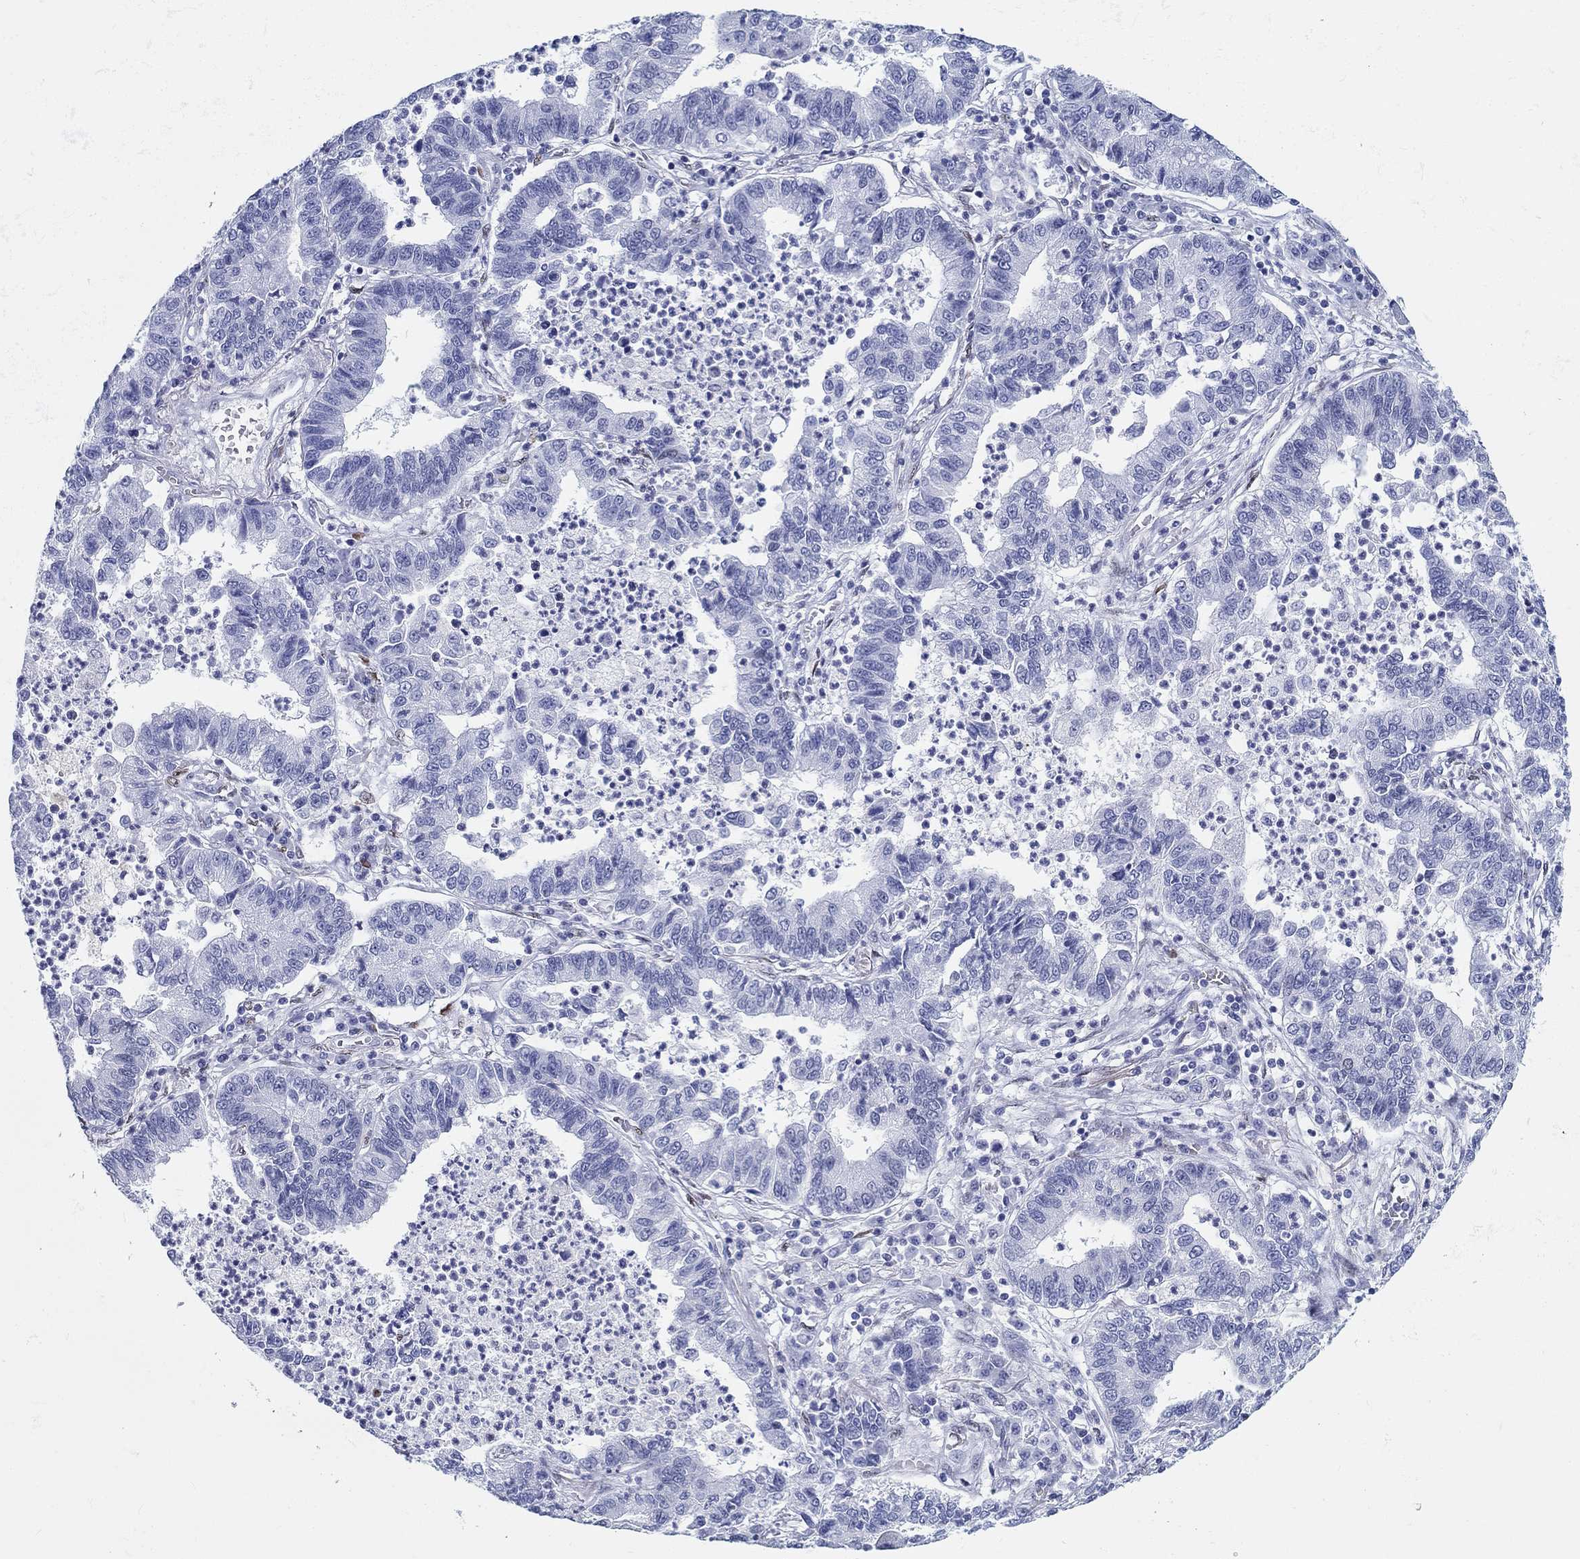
{"staining": {"intensity": "negative", "quantity": "none", "location": "none"}, "tissue": "lung cancer", "cell_type": "Tumor cells", "image_type": "cancer", "snomed": [{"axis": "morphology", "description": "Adenocarcinoma, NOS"}, {"axis": "topography", "description": "Lung"}], "caption": "A photomicrograph of adenocarcinoma (lung) stained for a protein demonstrates no brown staining in tumor cells.", "gene": "H1-1", "patient": {"sex": "female", "age": 57}}